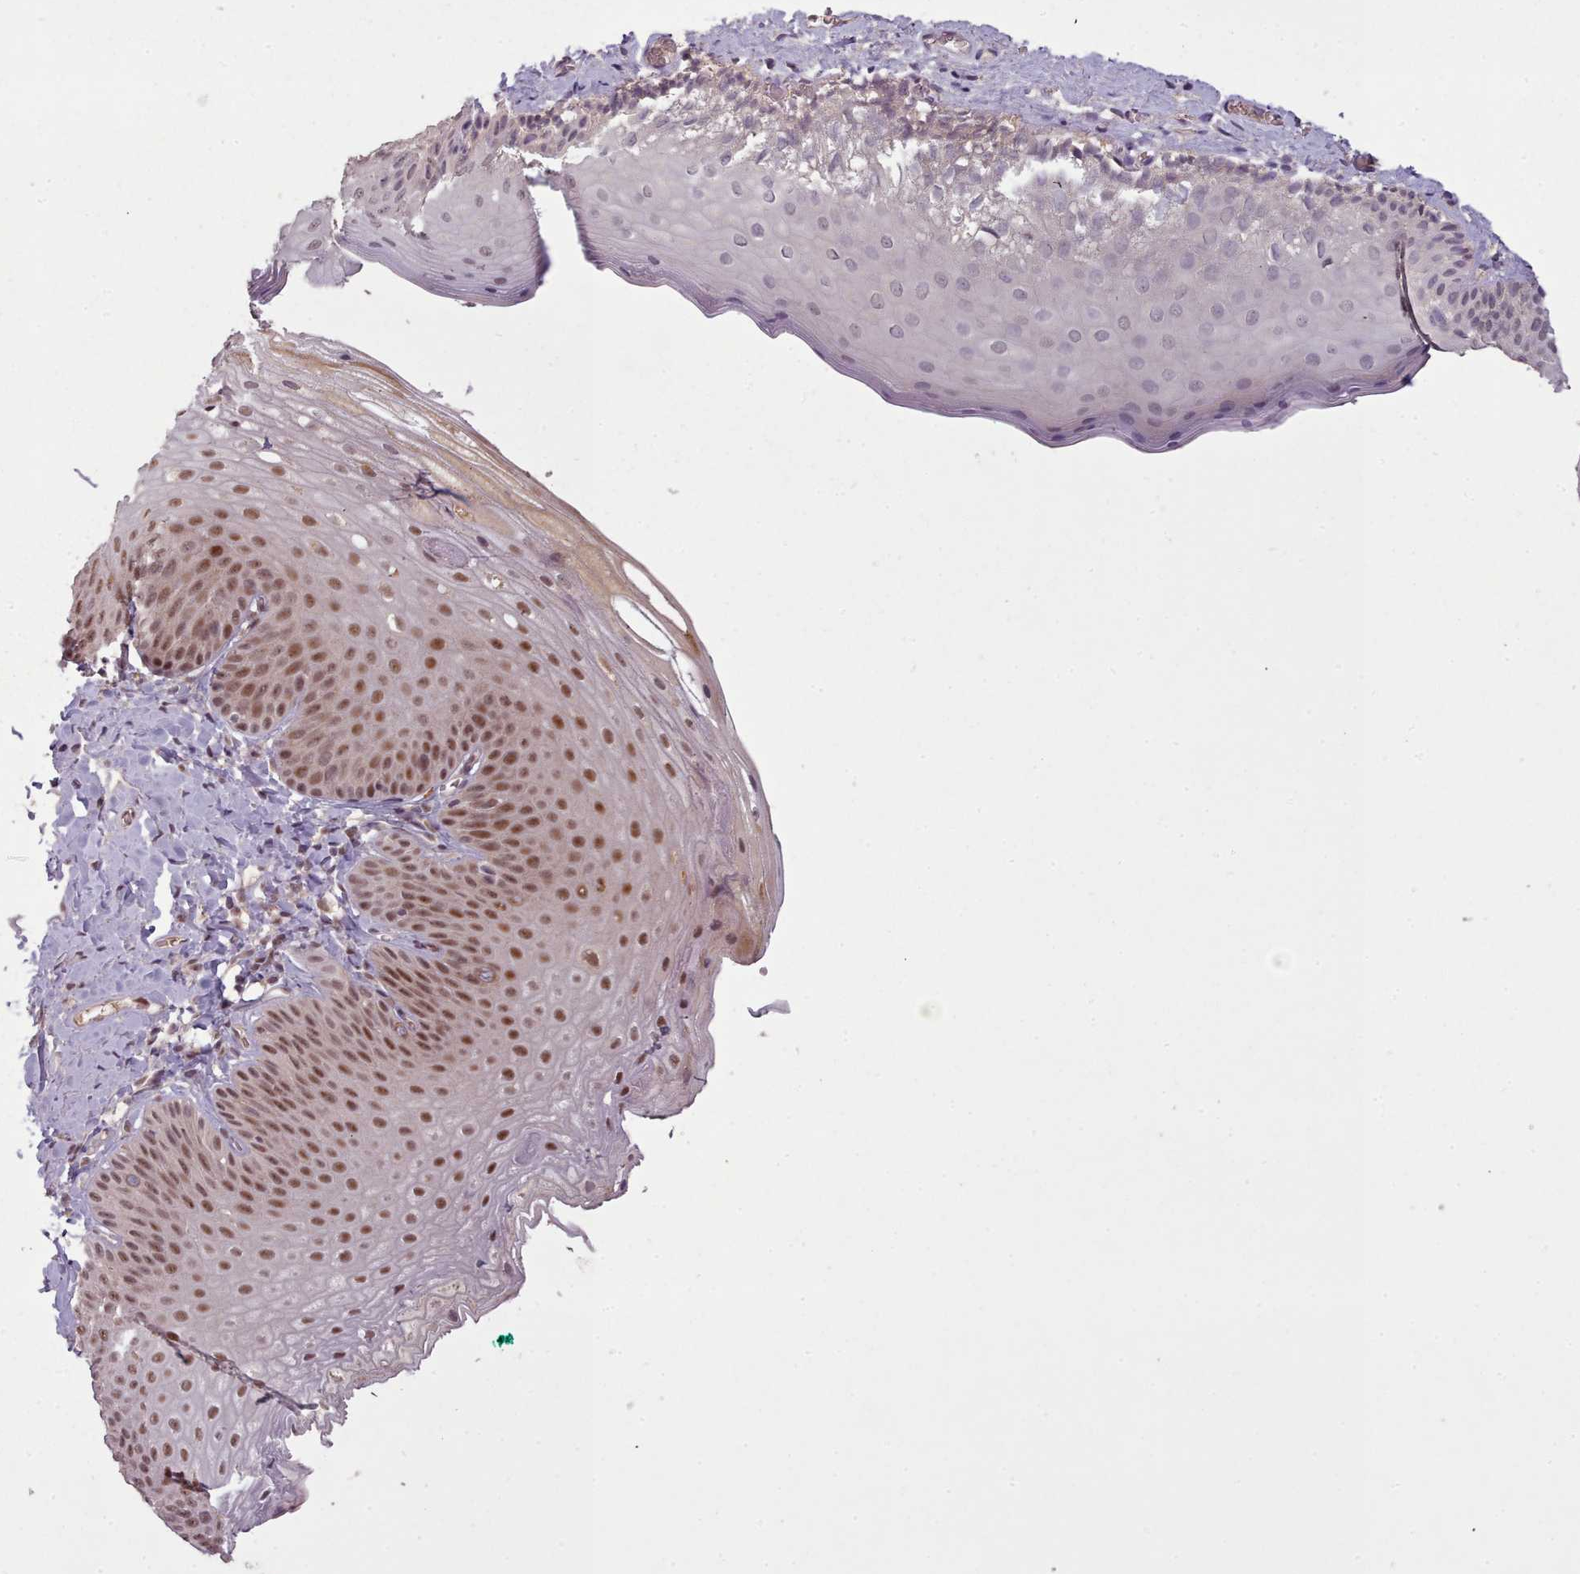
{"staining": {"intensity": "moderate", "quantity": ">75%", "location": "nuclear"}, "tissue": "skin", "cell_type": "Epidermal cells", "image_type": "normal", "snomed": [{"axis": "morphology", "description": "Normal tissue, NOS"}, {"axis": "morphology", "description": "Hemorrhoids"}, {"axis": "morphology", "description": "Inflammation, NOS"}, {"axis": "topography", "description": "Anal"}], "caption": "Protein staining displays moderate nuclear staining in approximately >75% of epidermal cells in unremarkable skin.", "gene": "CDC6", "patient": {"sex": "male", "age": 60}}